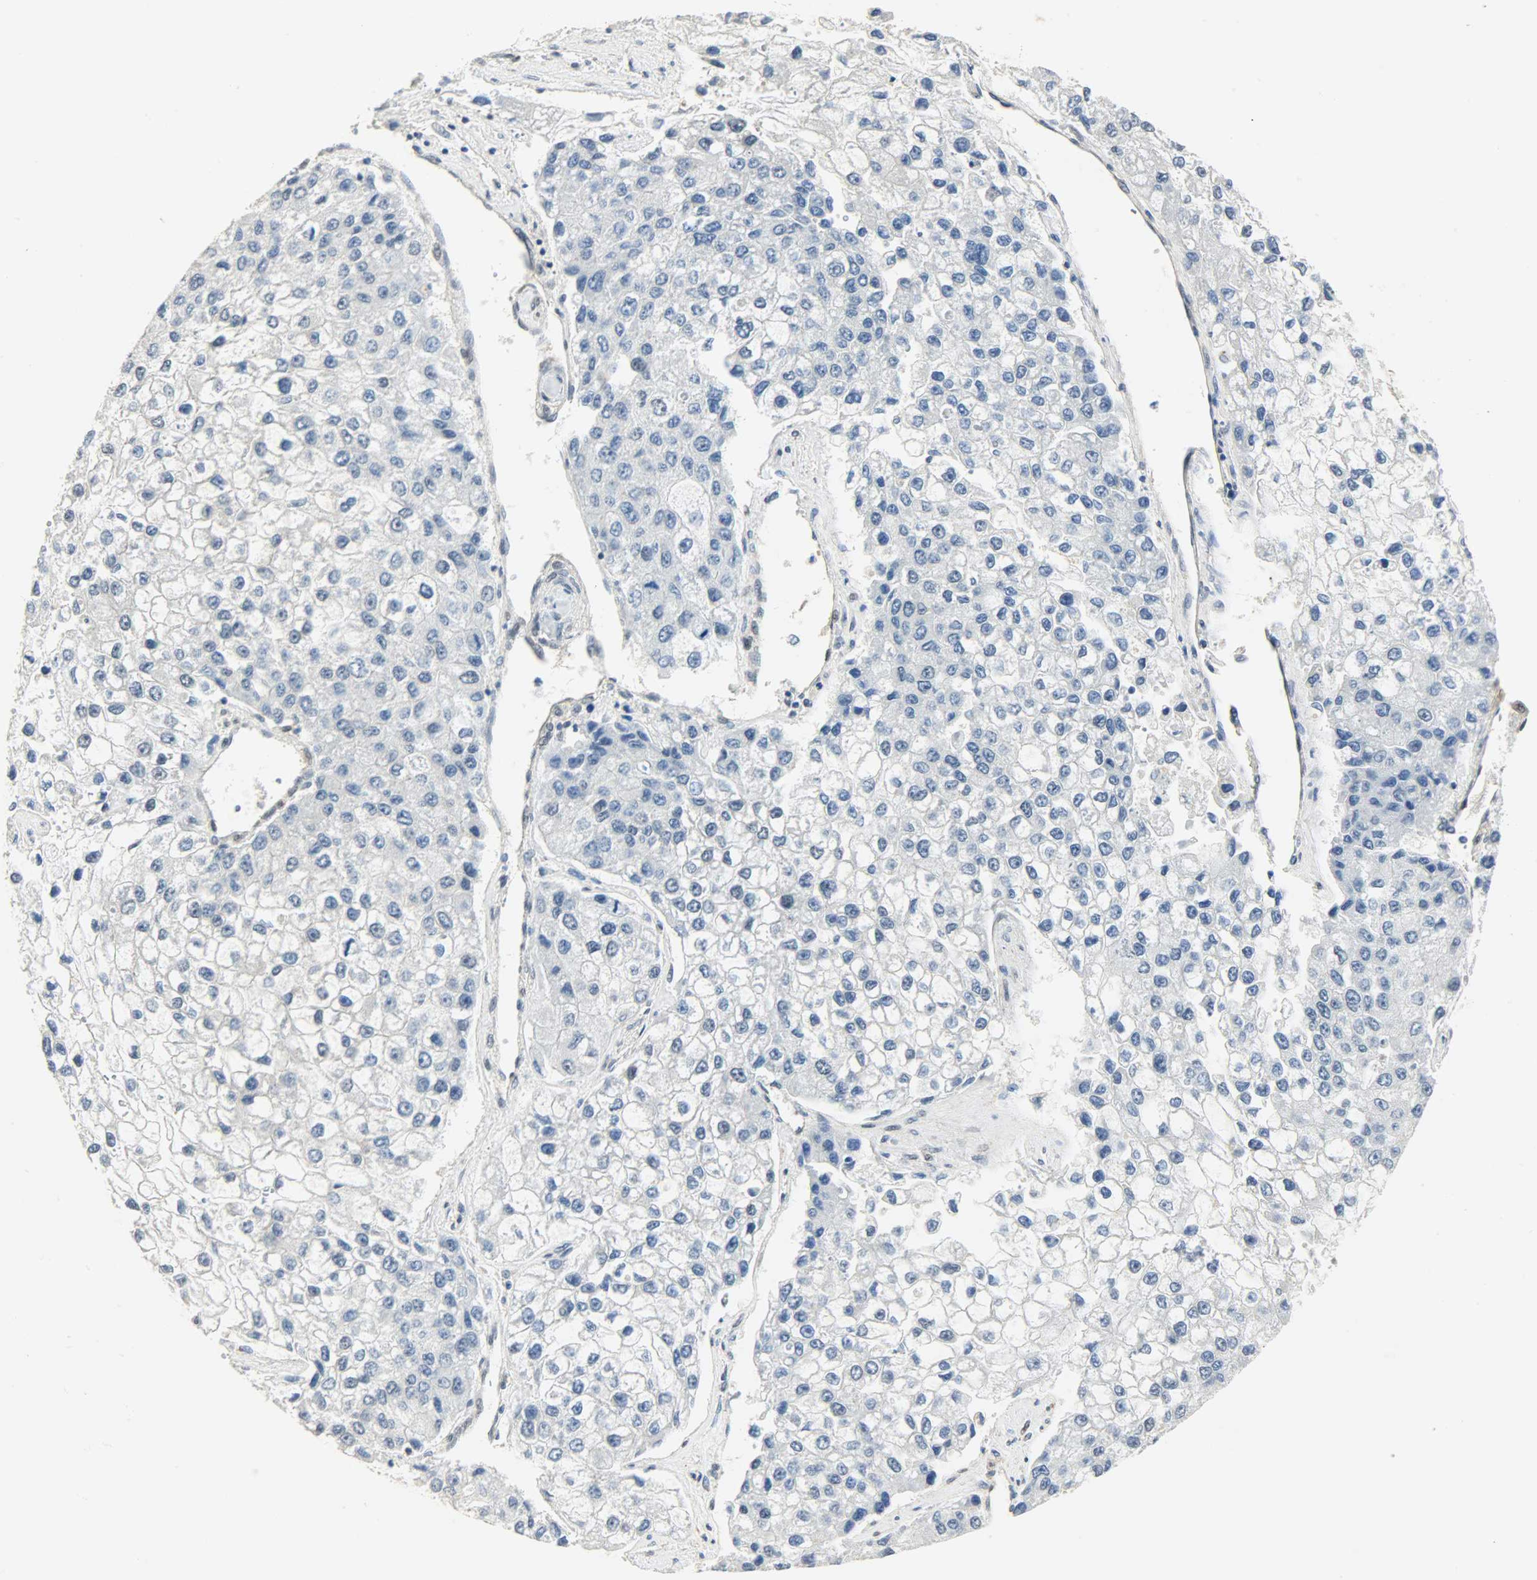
{"staining": {"intensity": "negative", "quantity": "none", "location": "none"}, "tissue": "liver cancer", "cell_type": "Tumor cells", "image_type": "cancer", "snomed": [{"axis": "morphology", "description": "Carcinoma, Hepatocellular, NOS"}, {"axis": "topography", "description": "Liver"}], "caption": "Histopathology image shows no significant protein positivity in tumor cells of hepatocellular carcinoma (liver).", "gene": "NPEPL1", "patient": {"sex": "female", "age": 66}}